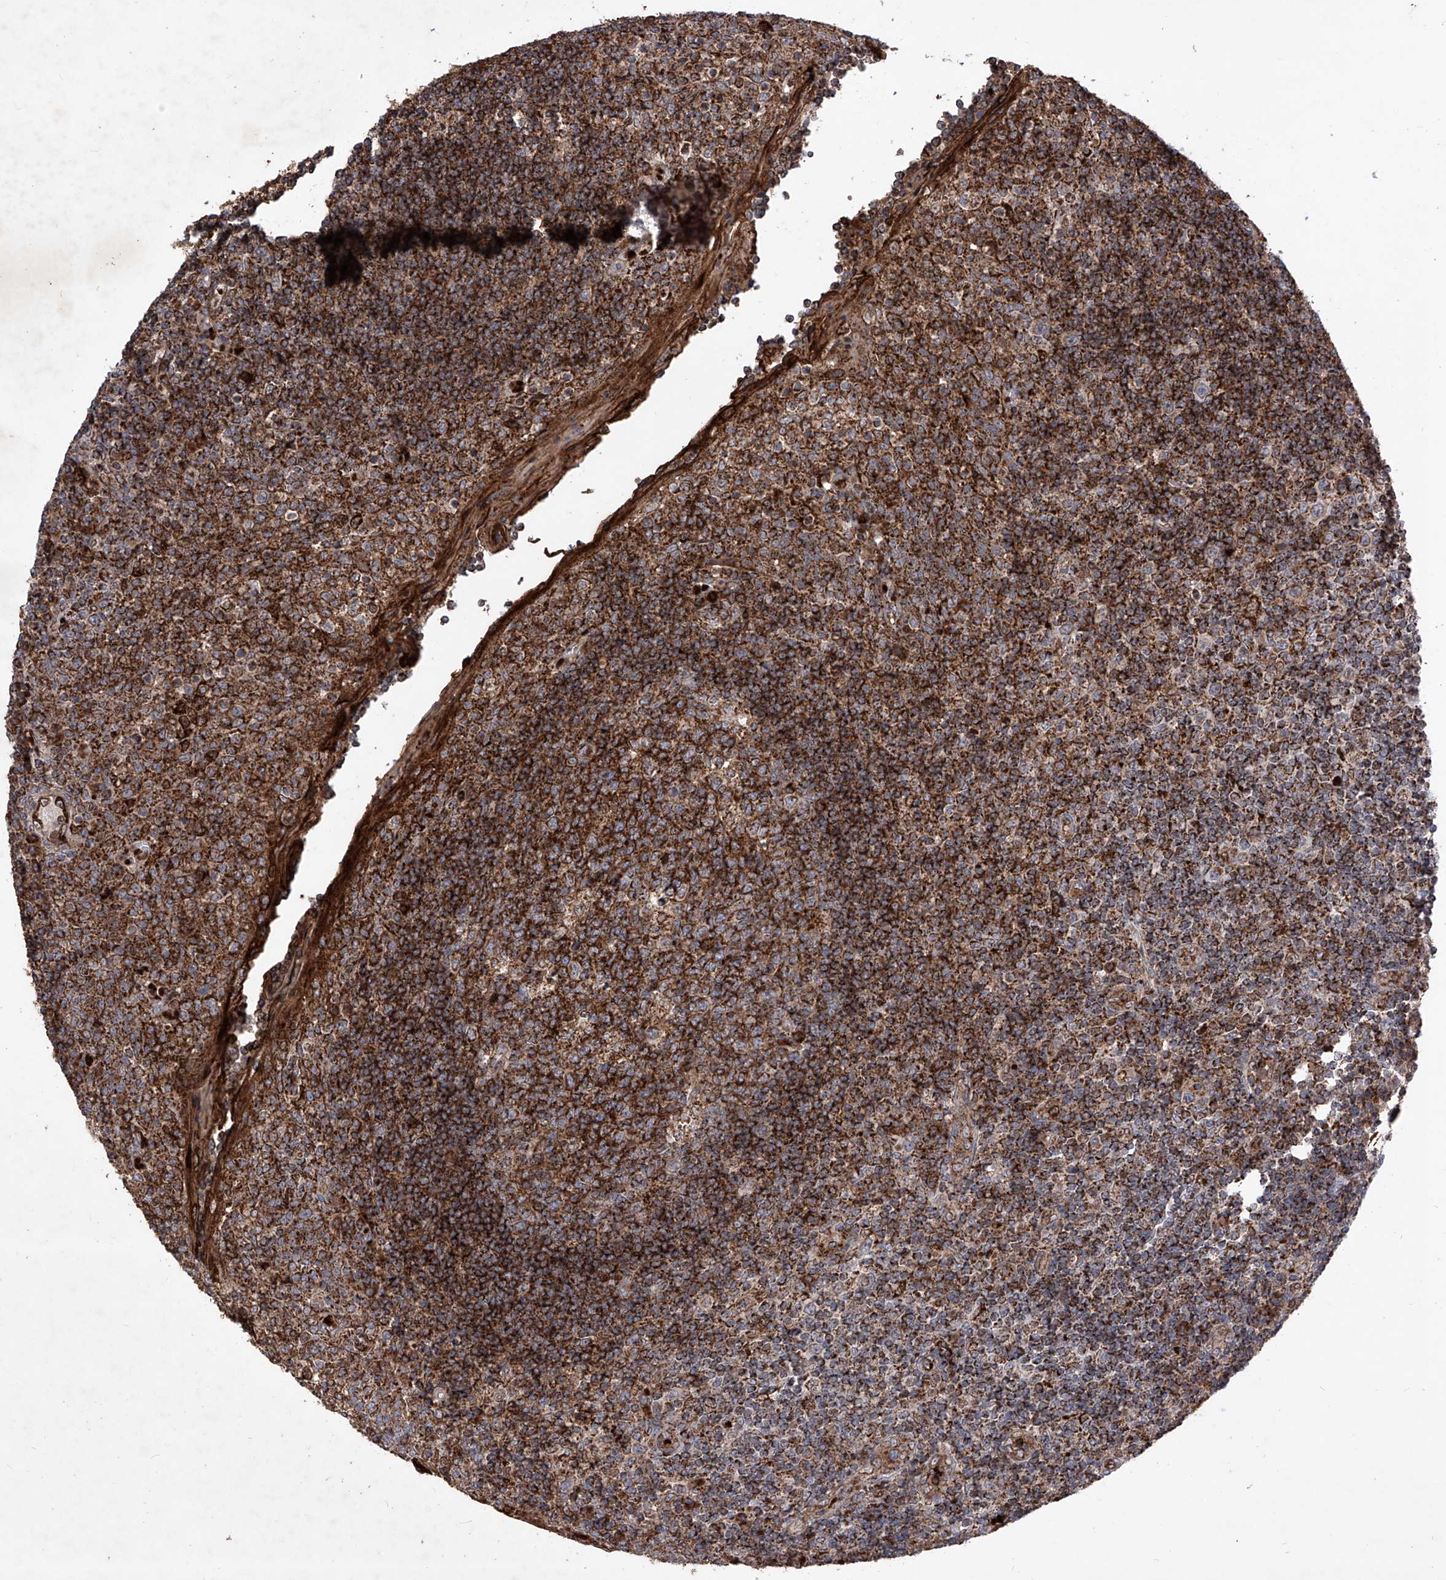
{"staining": {"intensity": "strong", "quantity": "25%-75%", "location": "cytoplasmic/membranous"}, "tissue": "tonsil", "cell_type": "Germinal center cells", "image_type": "normal", "snomed": [{"axis": "morphology", "description": "Normal tissue, NOS"}, {"axis": "topography", "description": "Tonsil"}], "caption": "Protein staining of normal tonsil exhibits strong cytoplasmic/membranous positivity in about 25%-75% of germinal center cells.", "gene": "SEMA6A", "patient": {"sex": "female", "age": 19}}